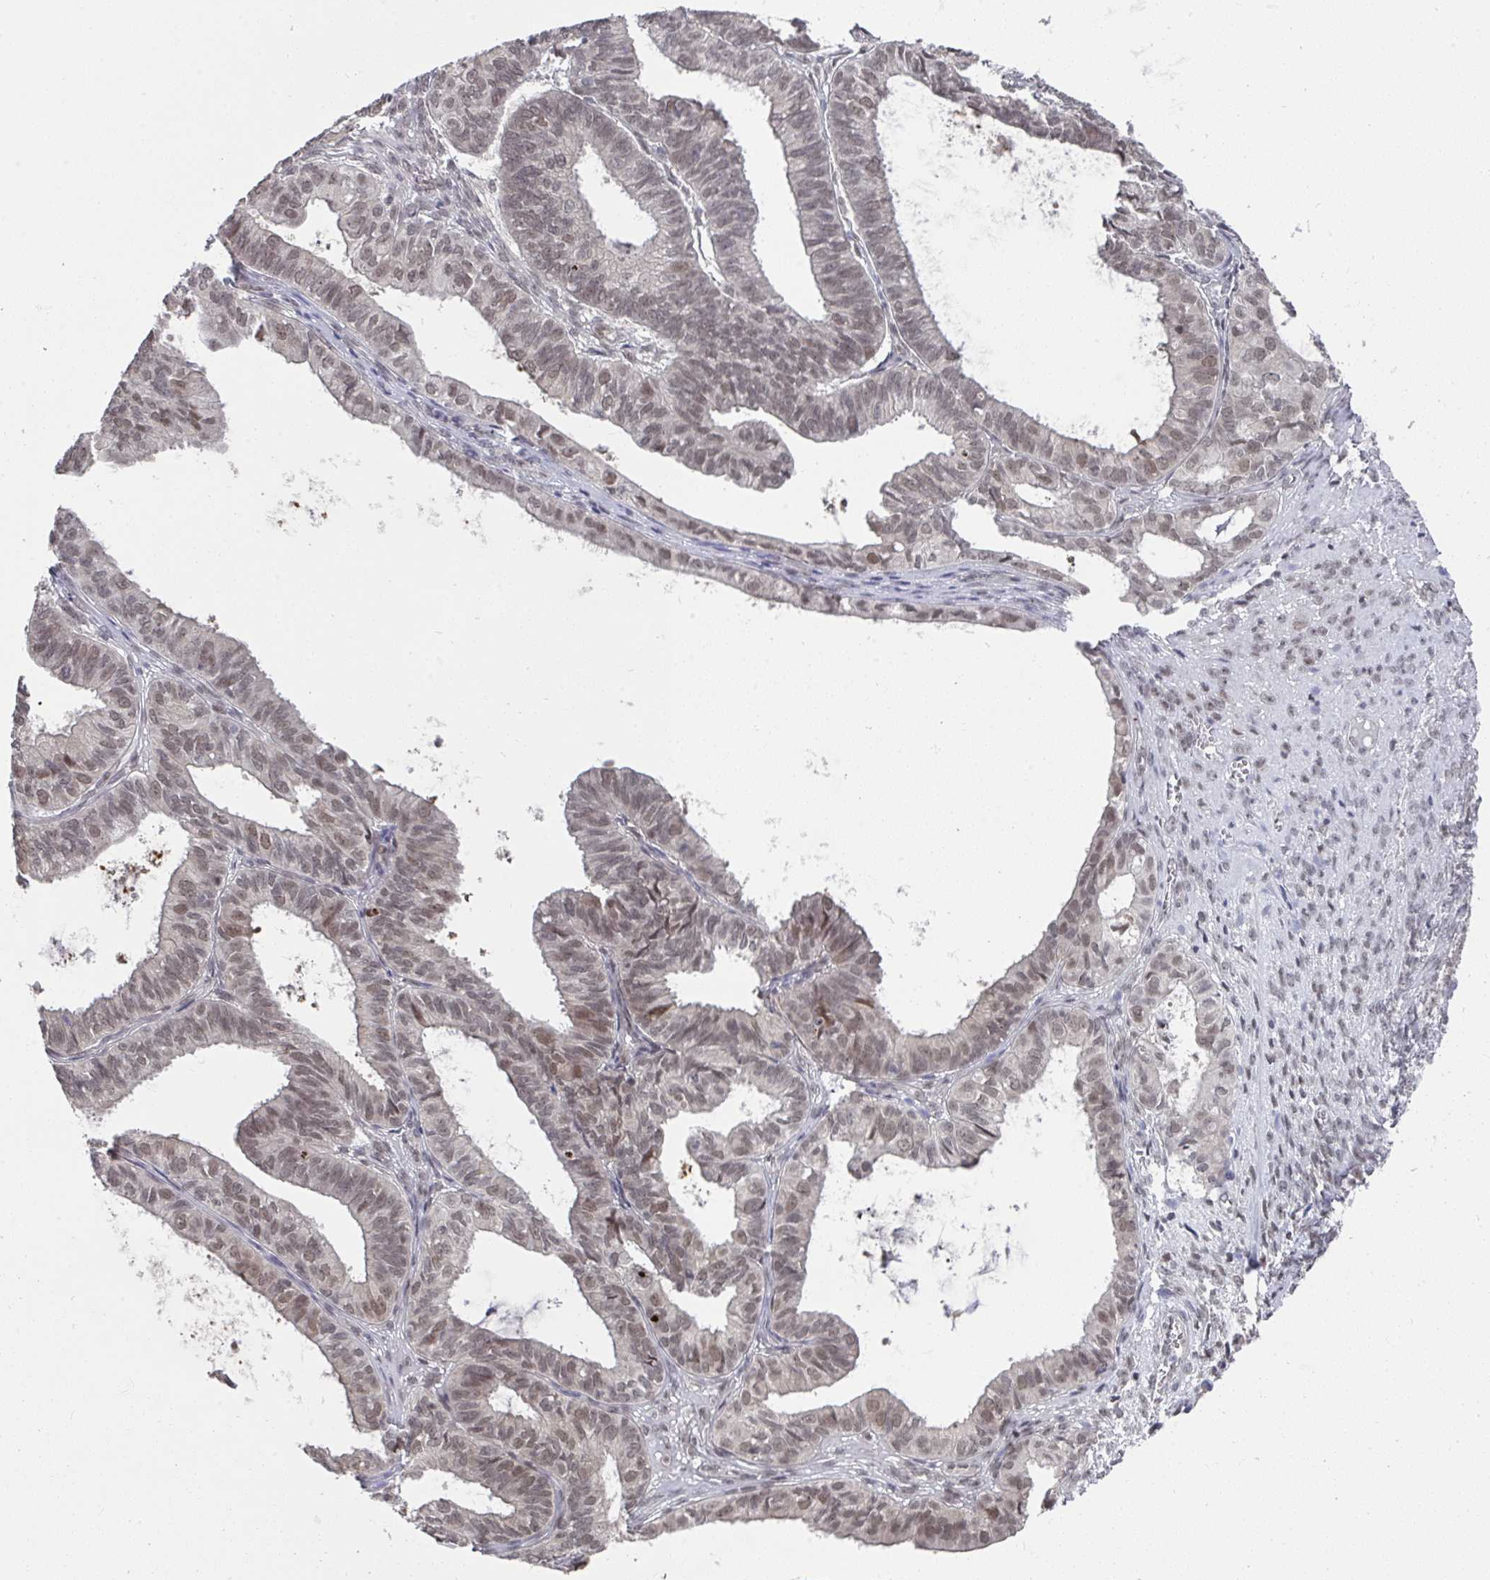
{"staining": {"intensity": "moderate", "quantity": "25%-75%", "location": "nuclear"}, "tissue": "ovarian cancer", "cell_type": "Tumor cells", "image_type": "cancer", "snomed": [{"axis": "morphology", "description": "Carcinoma, endometroid"}, {"axis": "topography", "description": "Ovary"}], "caption": "Ovarian cancer (endometroid carcinoma) stained for a protein (brown) reveals moderate nuclear positive staining in approximately 25%-75% of tumor cells.", "gene": "JMJD1C", "patient": {"sex": "female", "age": 64}}